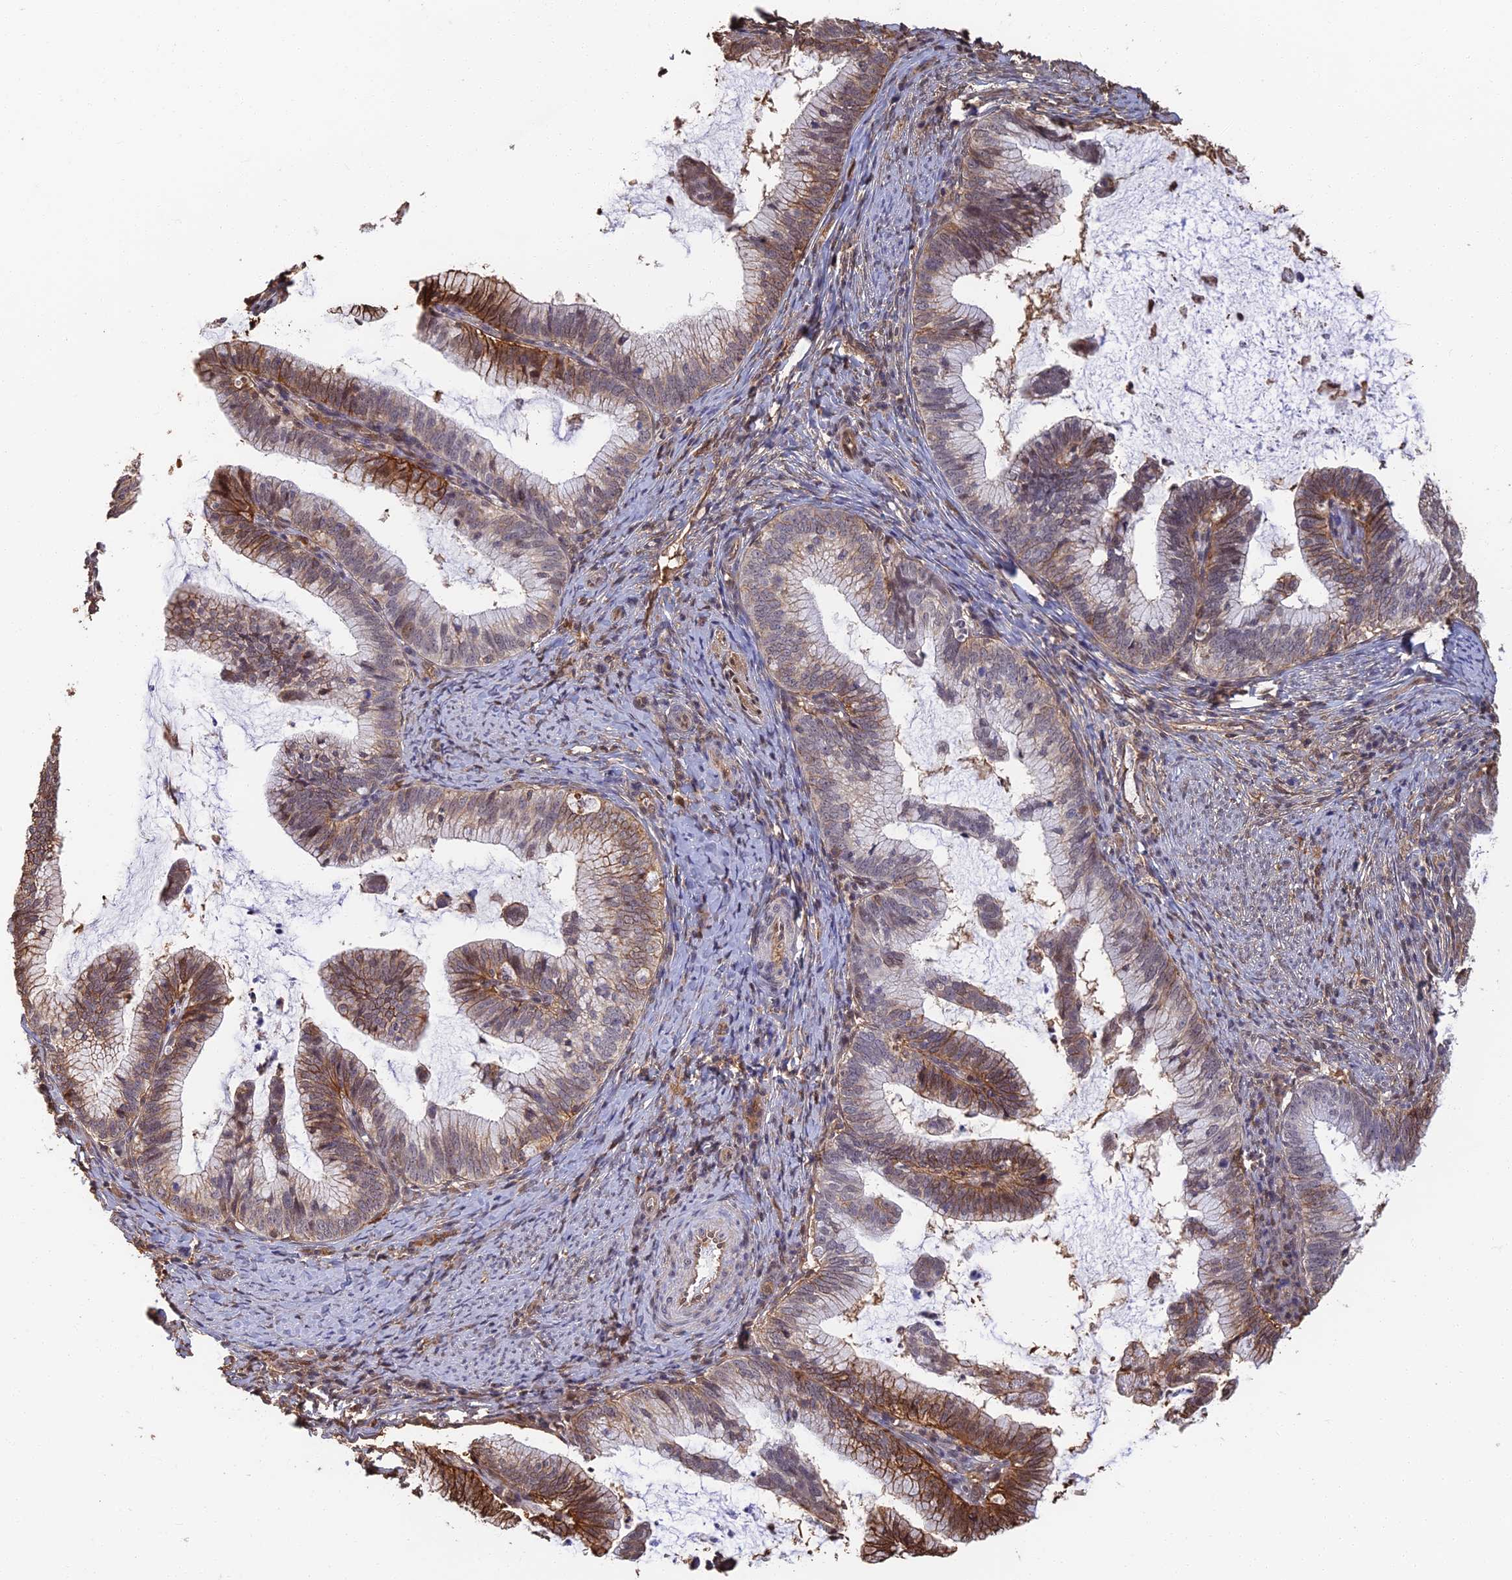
{"staining": {"intensity": "strong", "quantity": "25%-75%", "location": "cytoplasmic/membranous"}, "tissue": "cervical cancer", "cell_type": "Tumor cells", "image_type": "cancer", "snomed": [{"axis": "morphology", "description": "Adenocarcinoma, NOS"}, {"axis": "topography", "description": "Cervix"}], "caption": "Human cervical adenocarcinoma stained with a brown dye shows strong cytoplasmic/membranous positive positivity in about 25%-75% of tumor cells.", "gene": "LRRN3", "patient": {"sex": "female", "age": 36}}